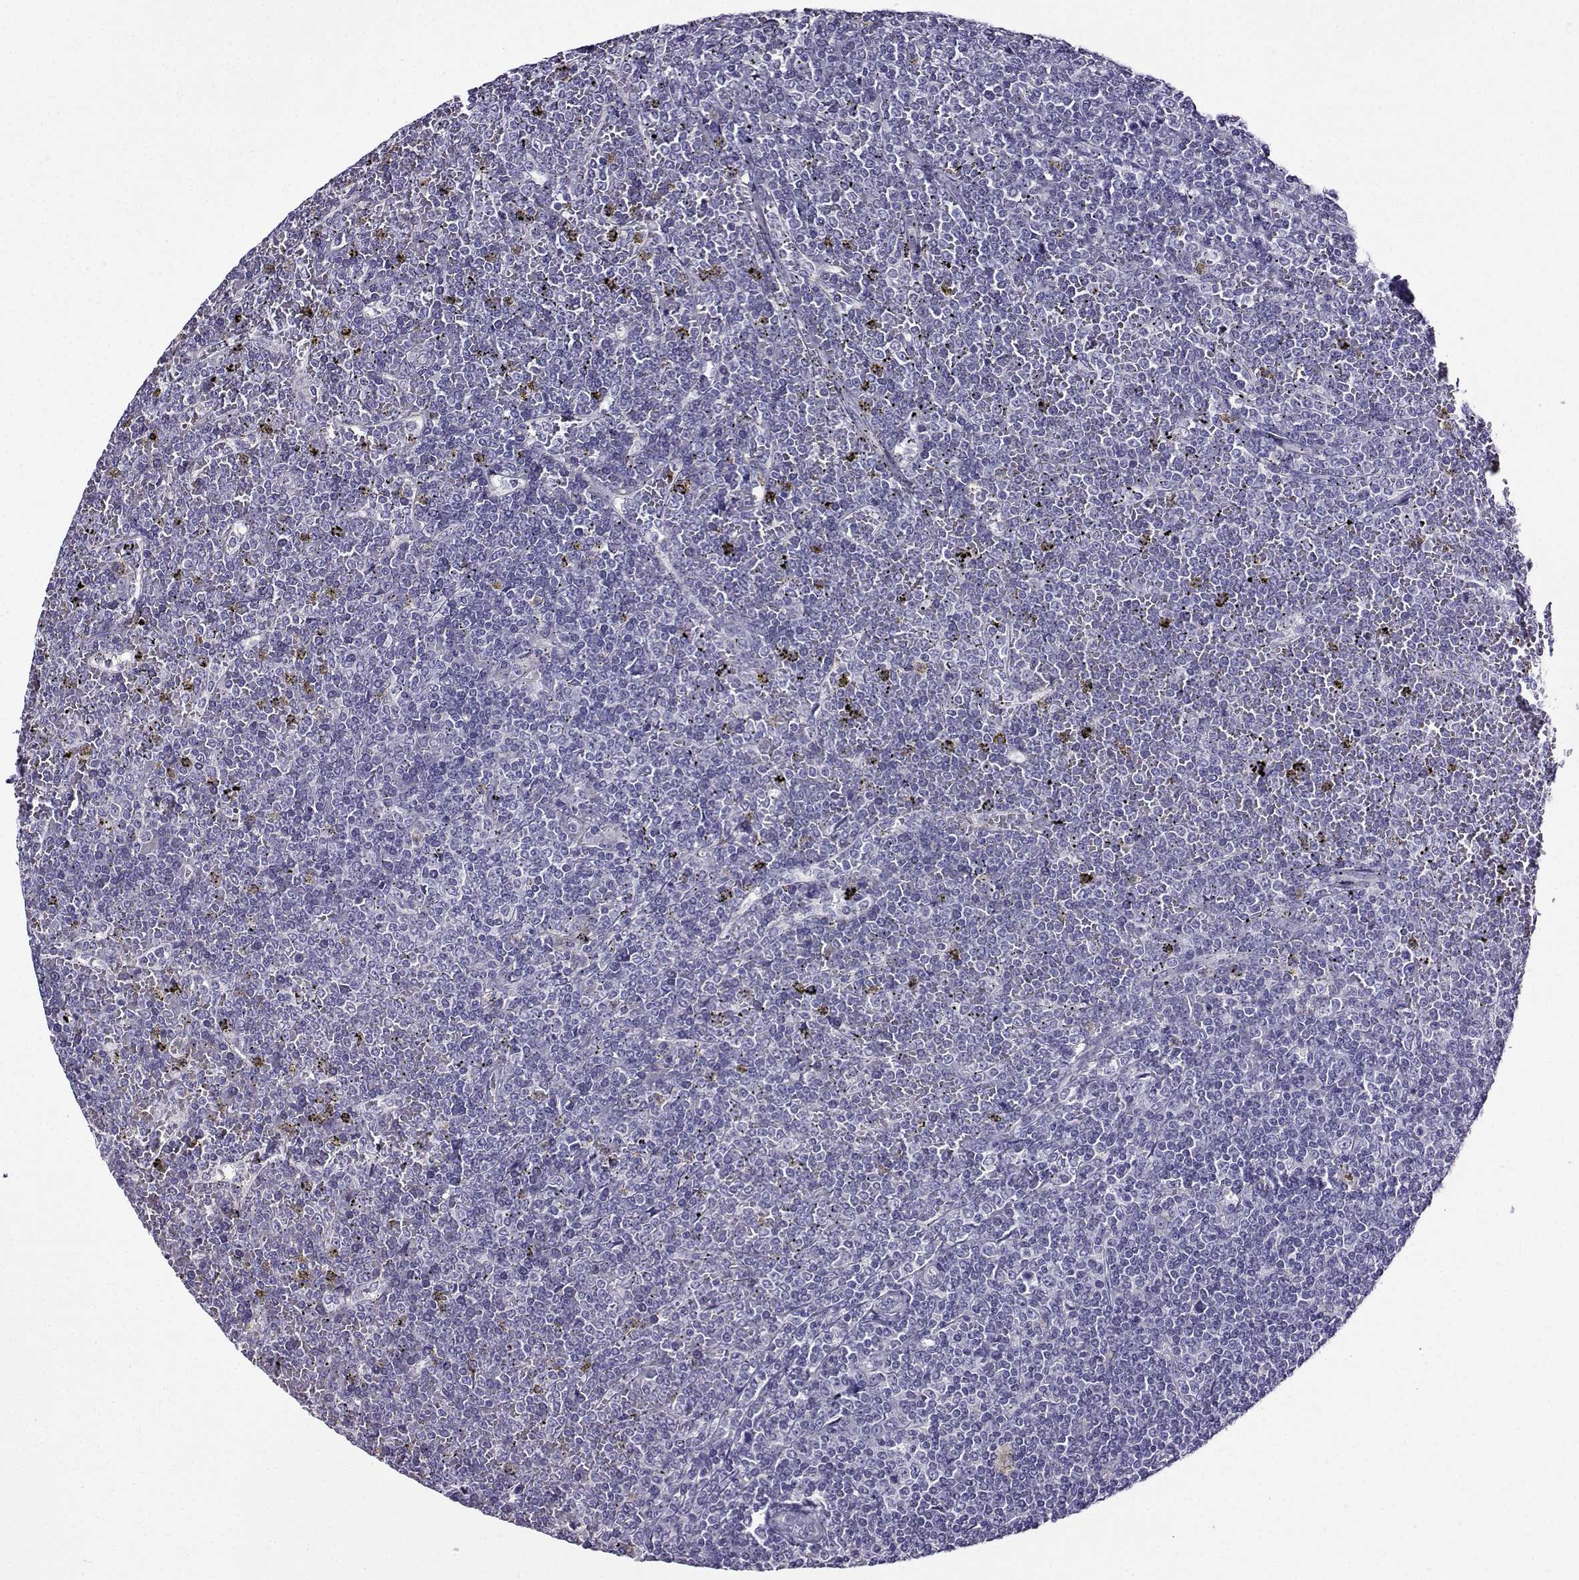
{"staining": {"intensity": "negative", "quantity": "none", "location": "none"}, "tissue": "lymphoma", "cell_type": "Tumor cells", "image_type": "cancer", "snomed": [{"axis": "morphology", "description": "Malignant lymphoma, non-Hodgkin's type, Low grade"}, {"axis": "topography", "description": "Spleen"}], "caption": "Immunohistochemistry (IHC) histopathology image of malignant lymphoma, non-Hodgkin's type (low-grade) stained for a protein (brown), which shows no positivity in tumor cells. The staining was performed using DAB to visualize the protein expression in brown, while the nuclei were stained in blue with hematoxylin (Magnification: 20x).", "gene": "TMEM266", "patient": {"sex": "female", "age": 19}}